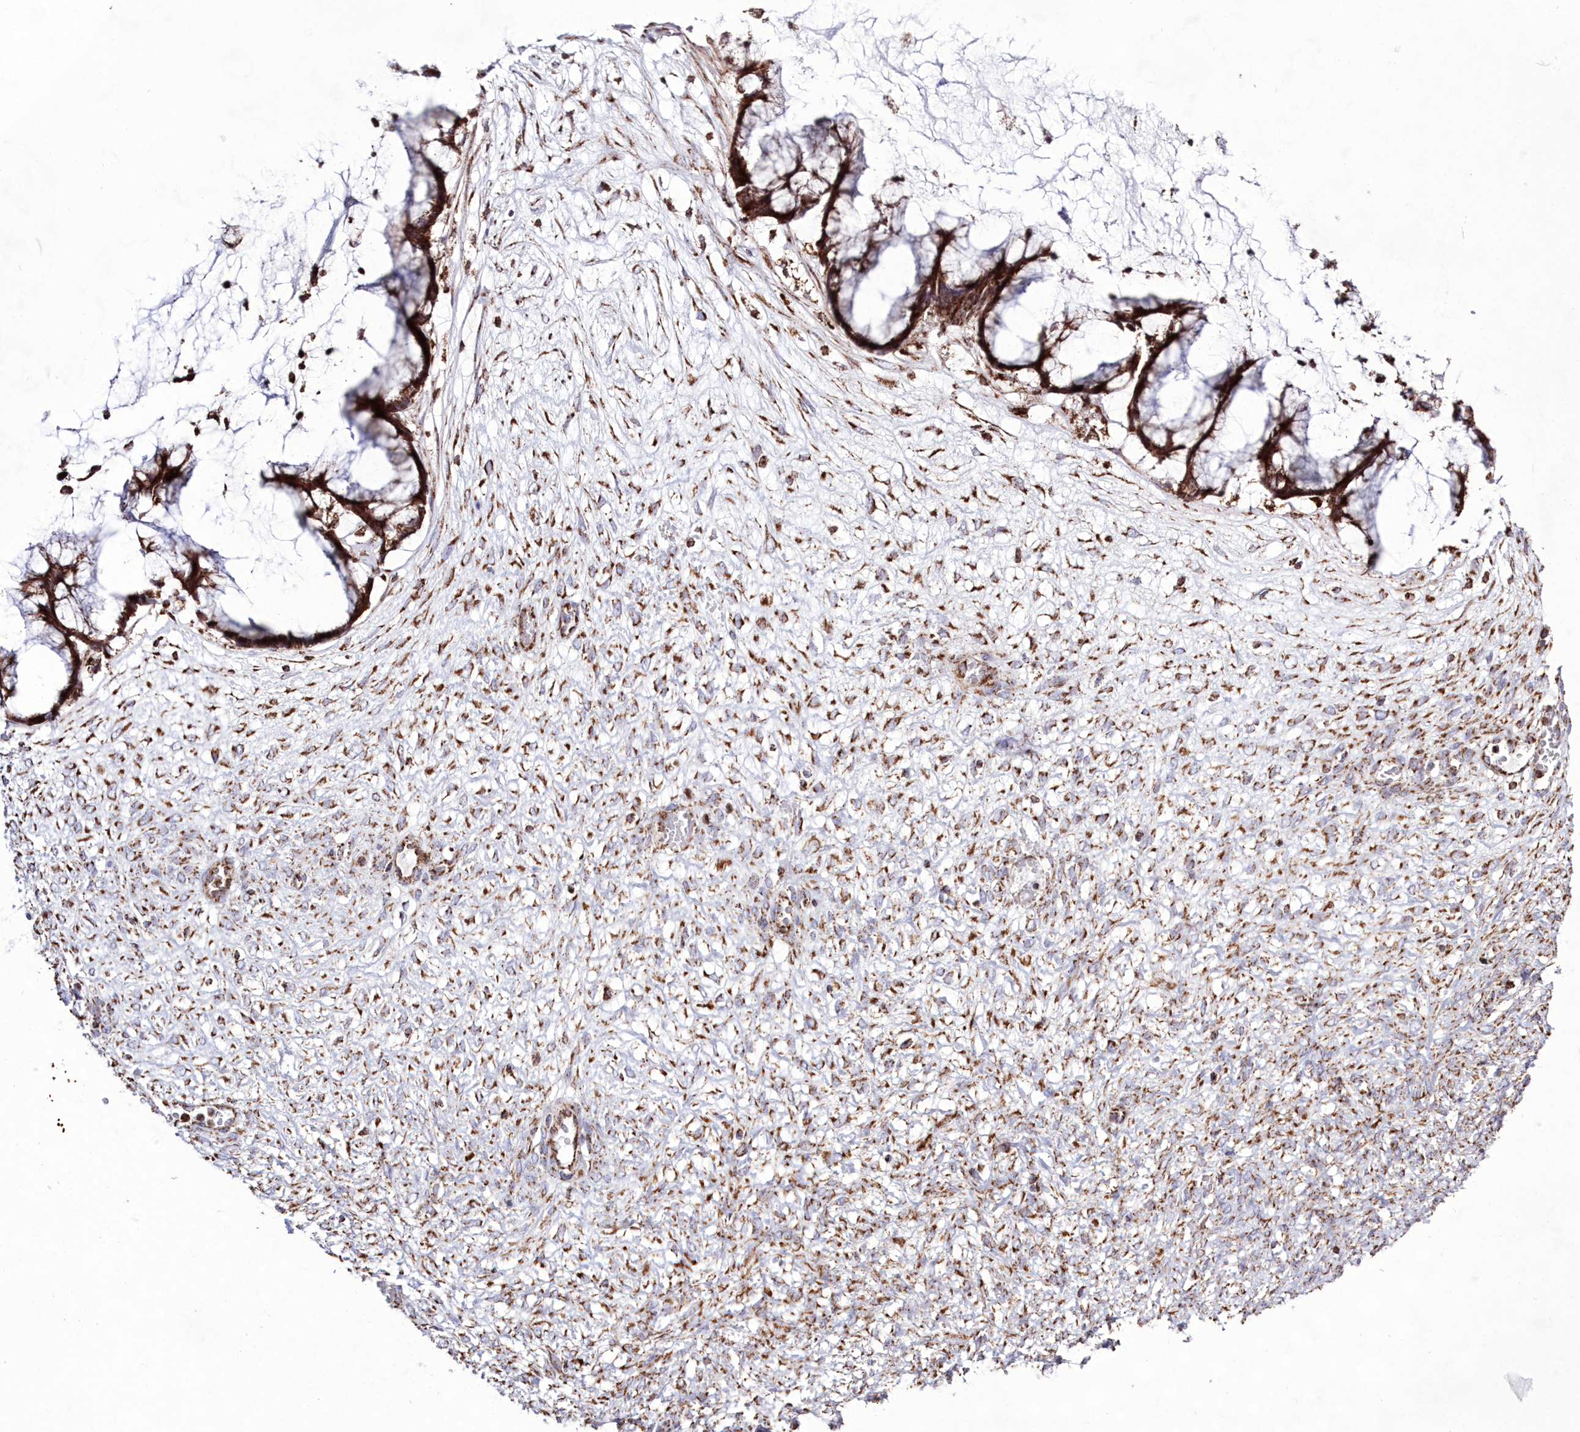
{"staining": {"intensity": "strong", "quantity": ">75%", "location": "cytoplasmic/membranous"}, "tissue": "ovarian cancer", "cell_type": "Tumor cells", "image_type": "cancer", "snomed": [{"axis": "morphology", "description": "Cystadenocarcinoma, mucinous, NOS"}, {"axis": "topography", "description": "Ovary"}], "caption": "DAB (3,3'-diaminobenzidine) immunohistochemical staining of mucinous cystadenocarcinoma (ovarian) reveals strong cytoplasmic/membranous protein expression in approximately >75% of tumor cells.", "gene": "HADHB", "patient": {"sex": "female", "age": 42}}